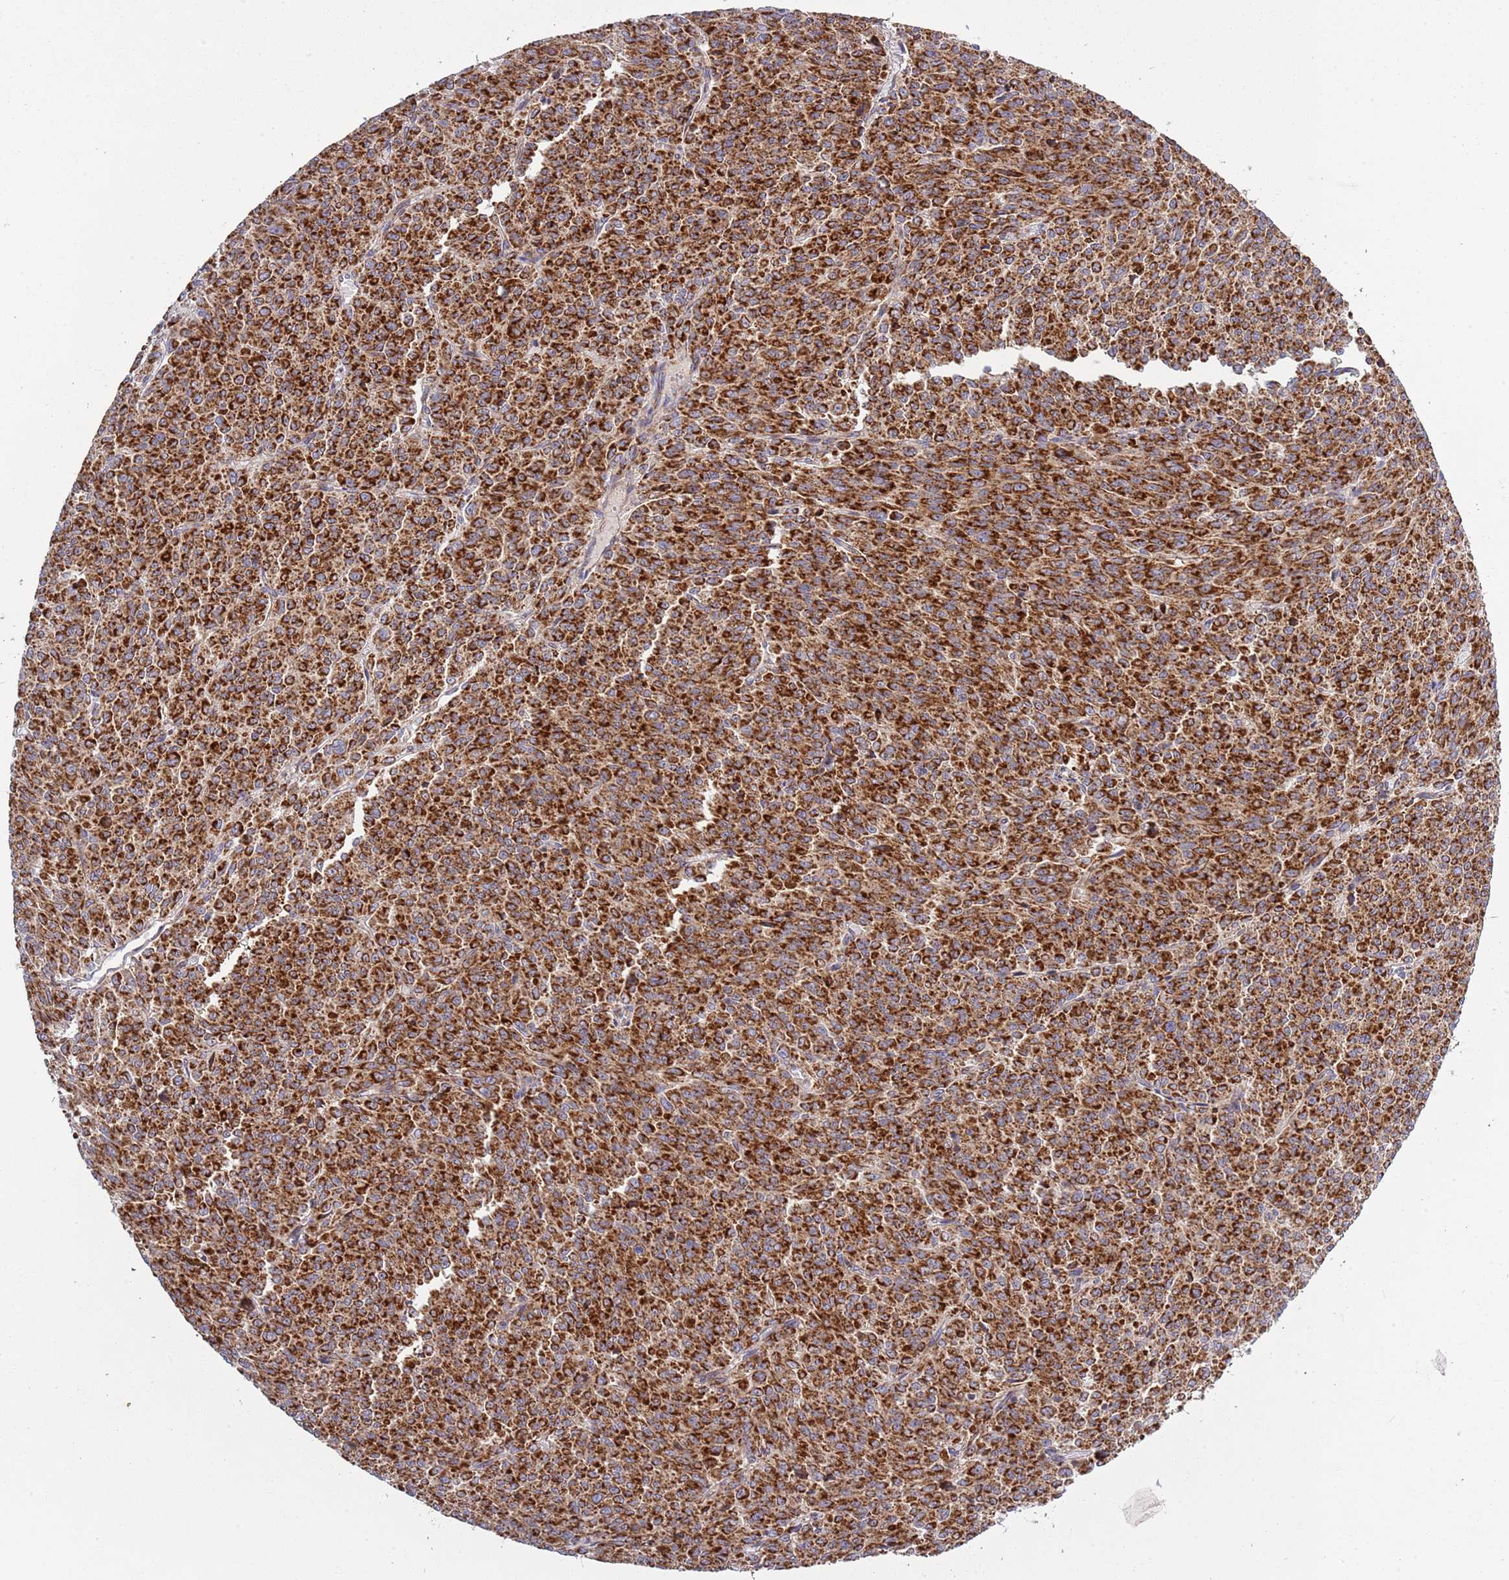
{"staining": {"intensity": "strong", "quantity": ">75%", "location": "cytoplasmic/membranous"}, "tissue": "melanoma", "cell_type": "Tumor cells", "image_type": "cancer", "snomed": [{"axis": "morphology", "description": "Malignant melanoma, NOS"}, {"axis": "topography", "description": "Skin"}], "caption": "Immunohistochemical staining of melanoma shows high levels of strong cytoplasmic/membranous protein positivity in approximately >75% of tumor cells.", "gene": "IRS4", "patient": {"sex": "female", "age": 52}}